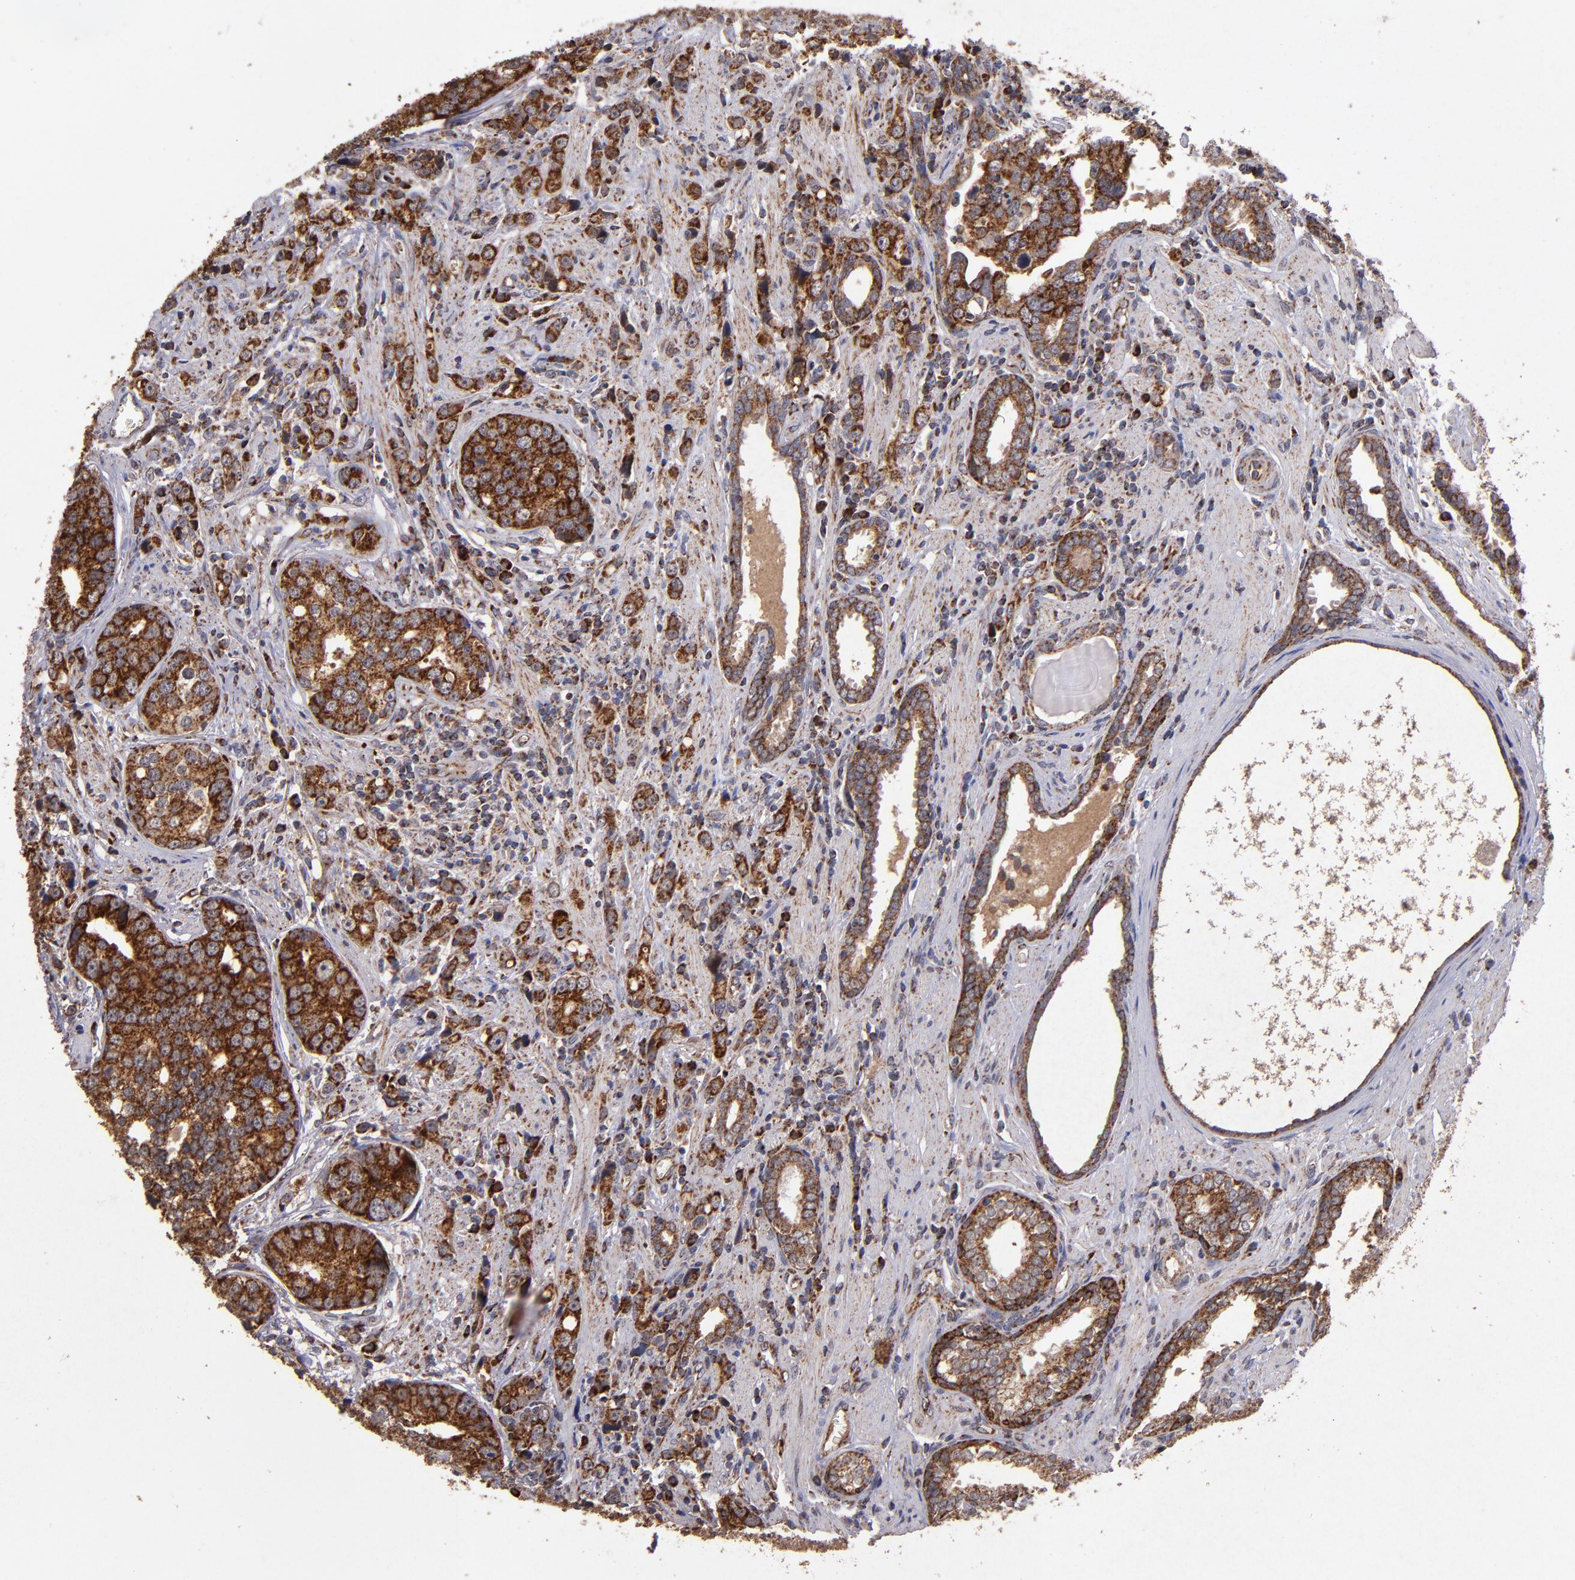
{"staining": {"intensity": "strong", "quantity": ">75%", "location": "cytoplasmic/membranous"}, "tissue": "prostate cancer", "cell_type": "Tumor cells", "image_type": "cancer", "snomed": [{"axis": "morphology", "description": "Adenocarcinoma, High grade"}, {"axis": "topography", "description": "Prostate"}], "caption": "The micrograph shows a brown stain indicating the presence of a protein in the cytoplasmic/membranous of tumor cells in prostate cancer (high-grade adenocarcinoma).", "gene": "TIMM9", "patient": {"sex": "male", "age": 71}}